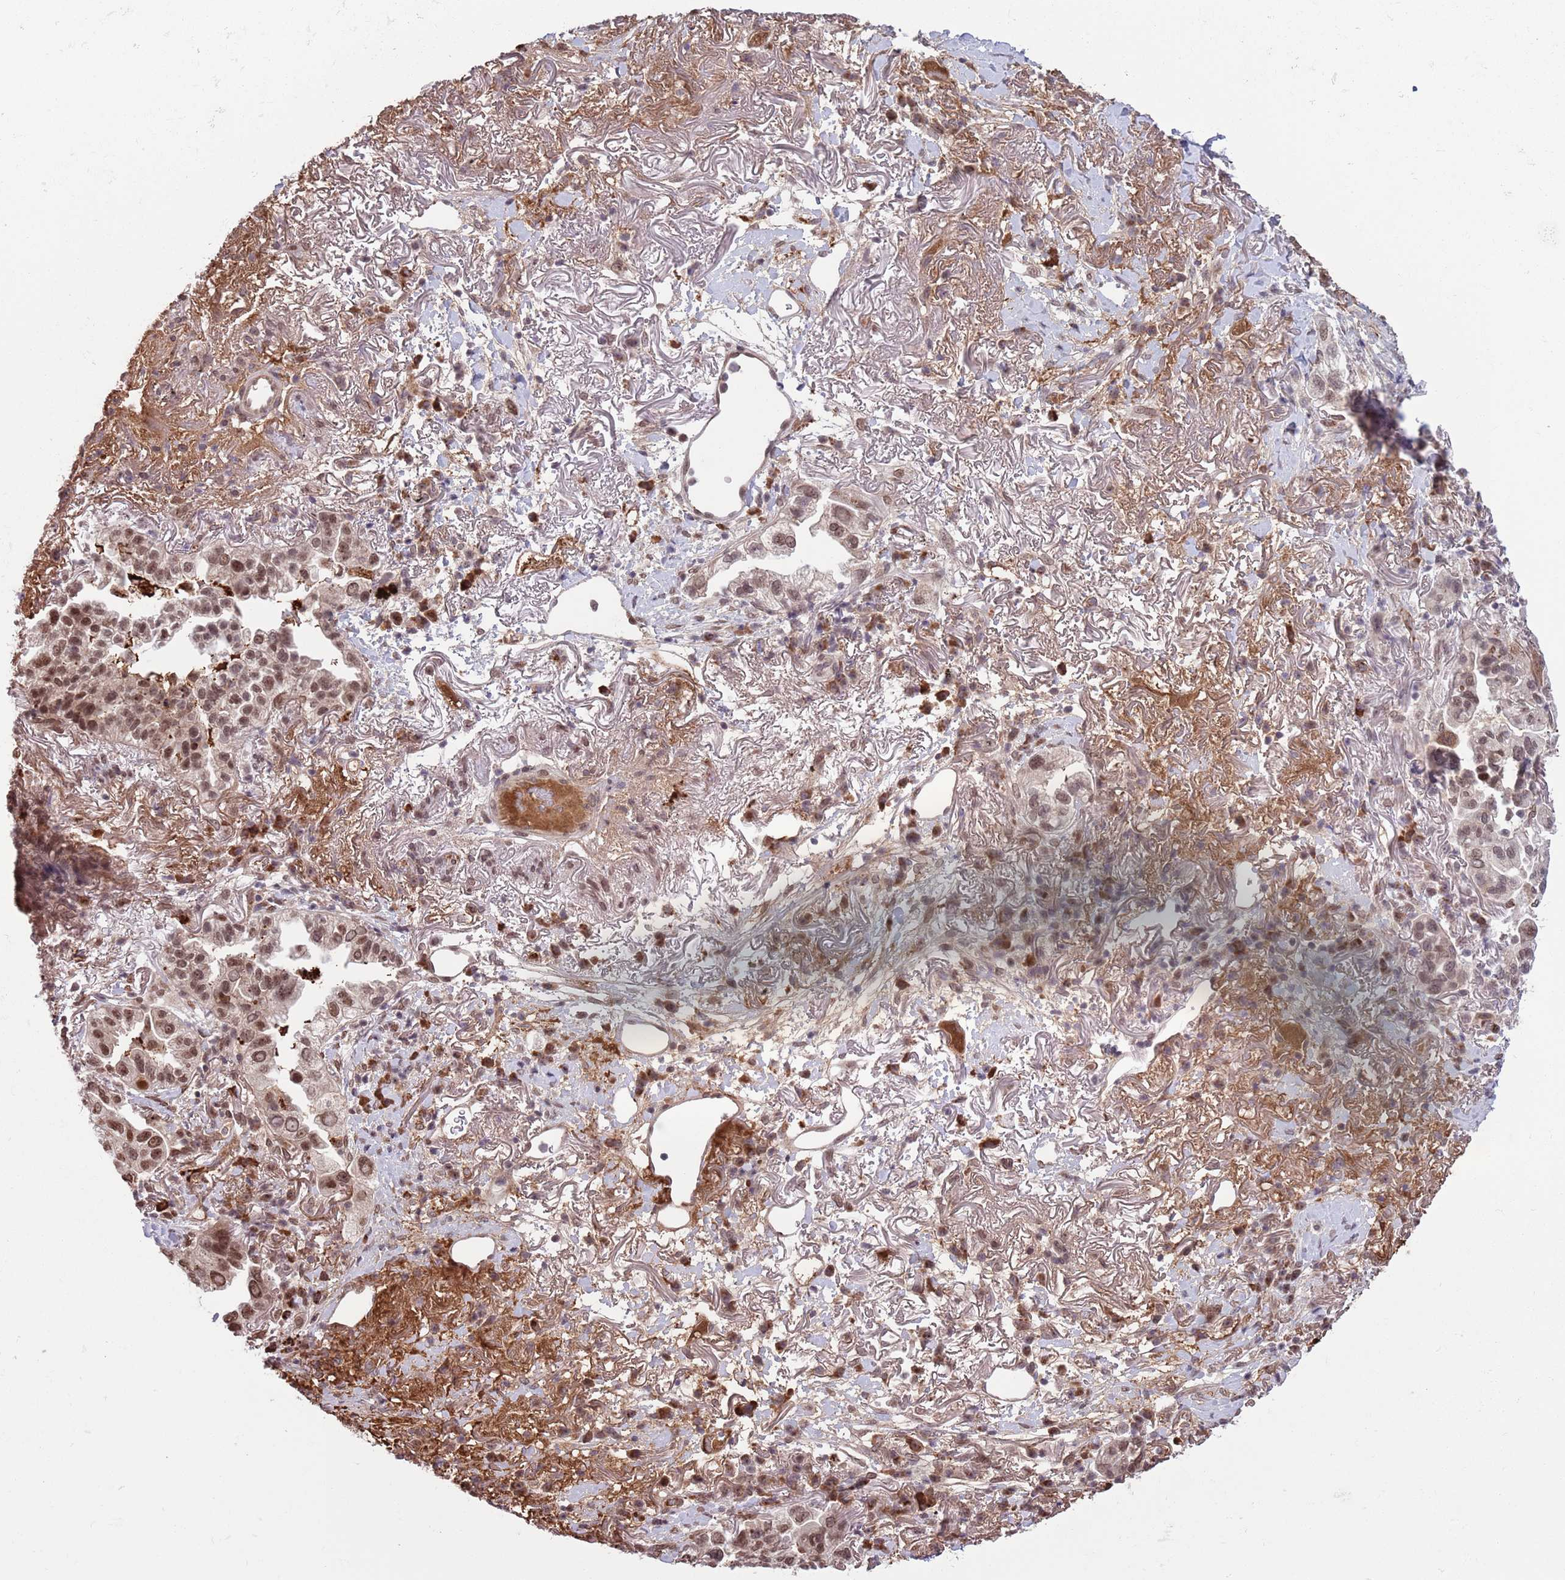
{"staining": {"intensity": "moderate", "quantity": ">75%", "location": "nuclear"}, "tissue": "lung cancer", "cell_type": "Tumor cells", "image_type": "cancer", "snomed": [{"axis": "morphology", "description": "Adenocarcinoma, NOS"}, {"axis": "topography", "description": "Lung"}], "caption": "Adenocarcinoma (lung) tissue shows moderate nuclear expression in approximately >75% of tumor cells, visualized by immunohistochemistry.", "gene": "SIPA1L3", "patient": {"sex": "female", "age": 69}}